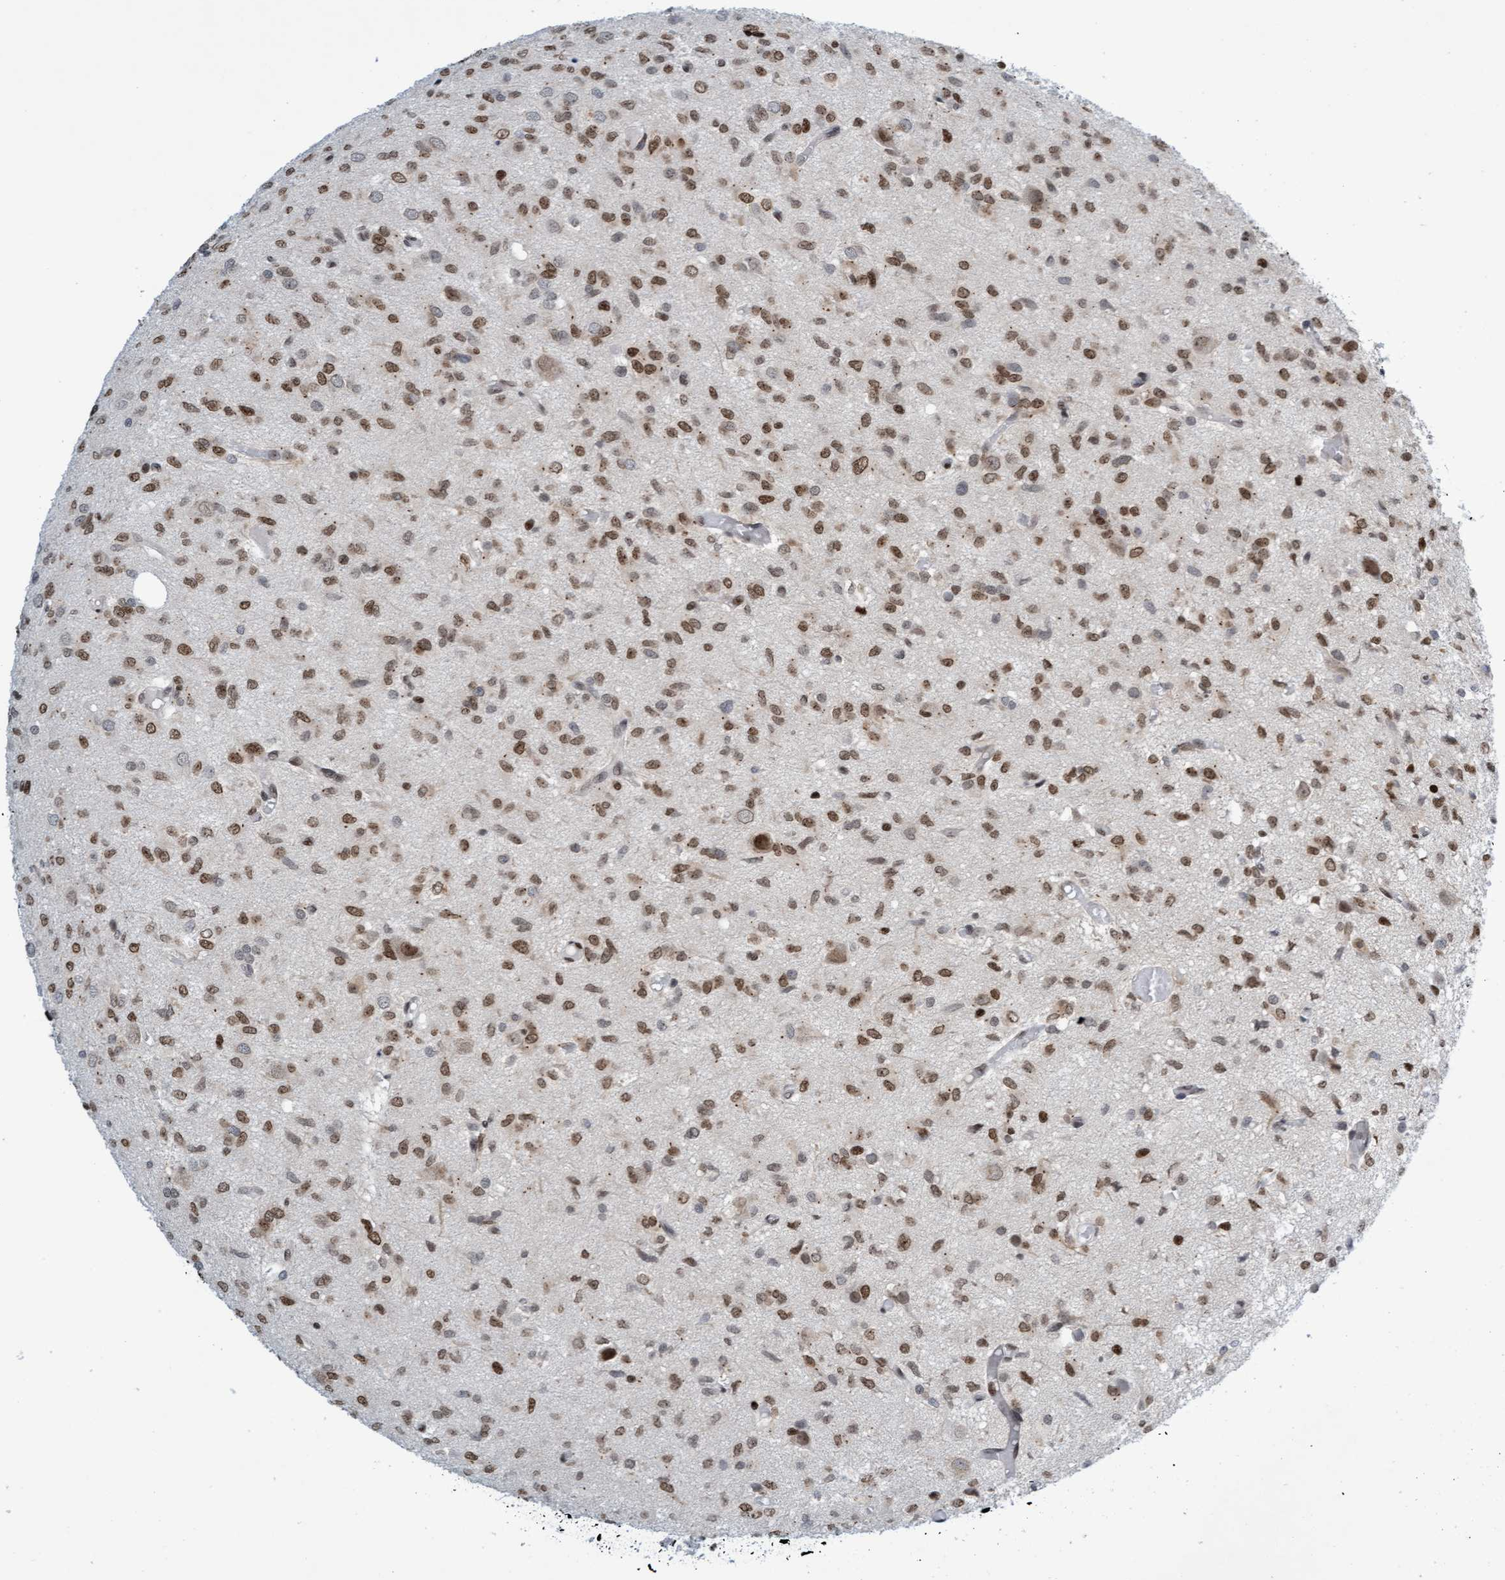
{"staining": {"intensity": "moderate", "quantity": ">75%", "location": "nuclear"}, "tissue": "glioma", "cell_type": "Tumor cells", "image_type": "cancer", "snomed": [{"axis": "morphology", "description": "Glioma, malignant, High grade"}, {"axis": "topography", "description": "Brain"}], "caption": "The image exhibits staining of malignant glioma (high-grade), revealing moderate nuclear protein staining (brown color) within tumor cells. (DAB (3,3'-diaminobenzidine) IHC, brown staining for protein, blue staining for nuclei).", "gene": "GLRX2", "patient": {"sex": "female", "age": 59}}